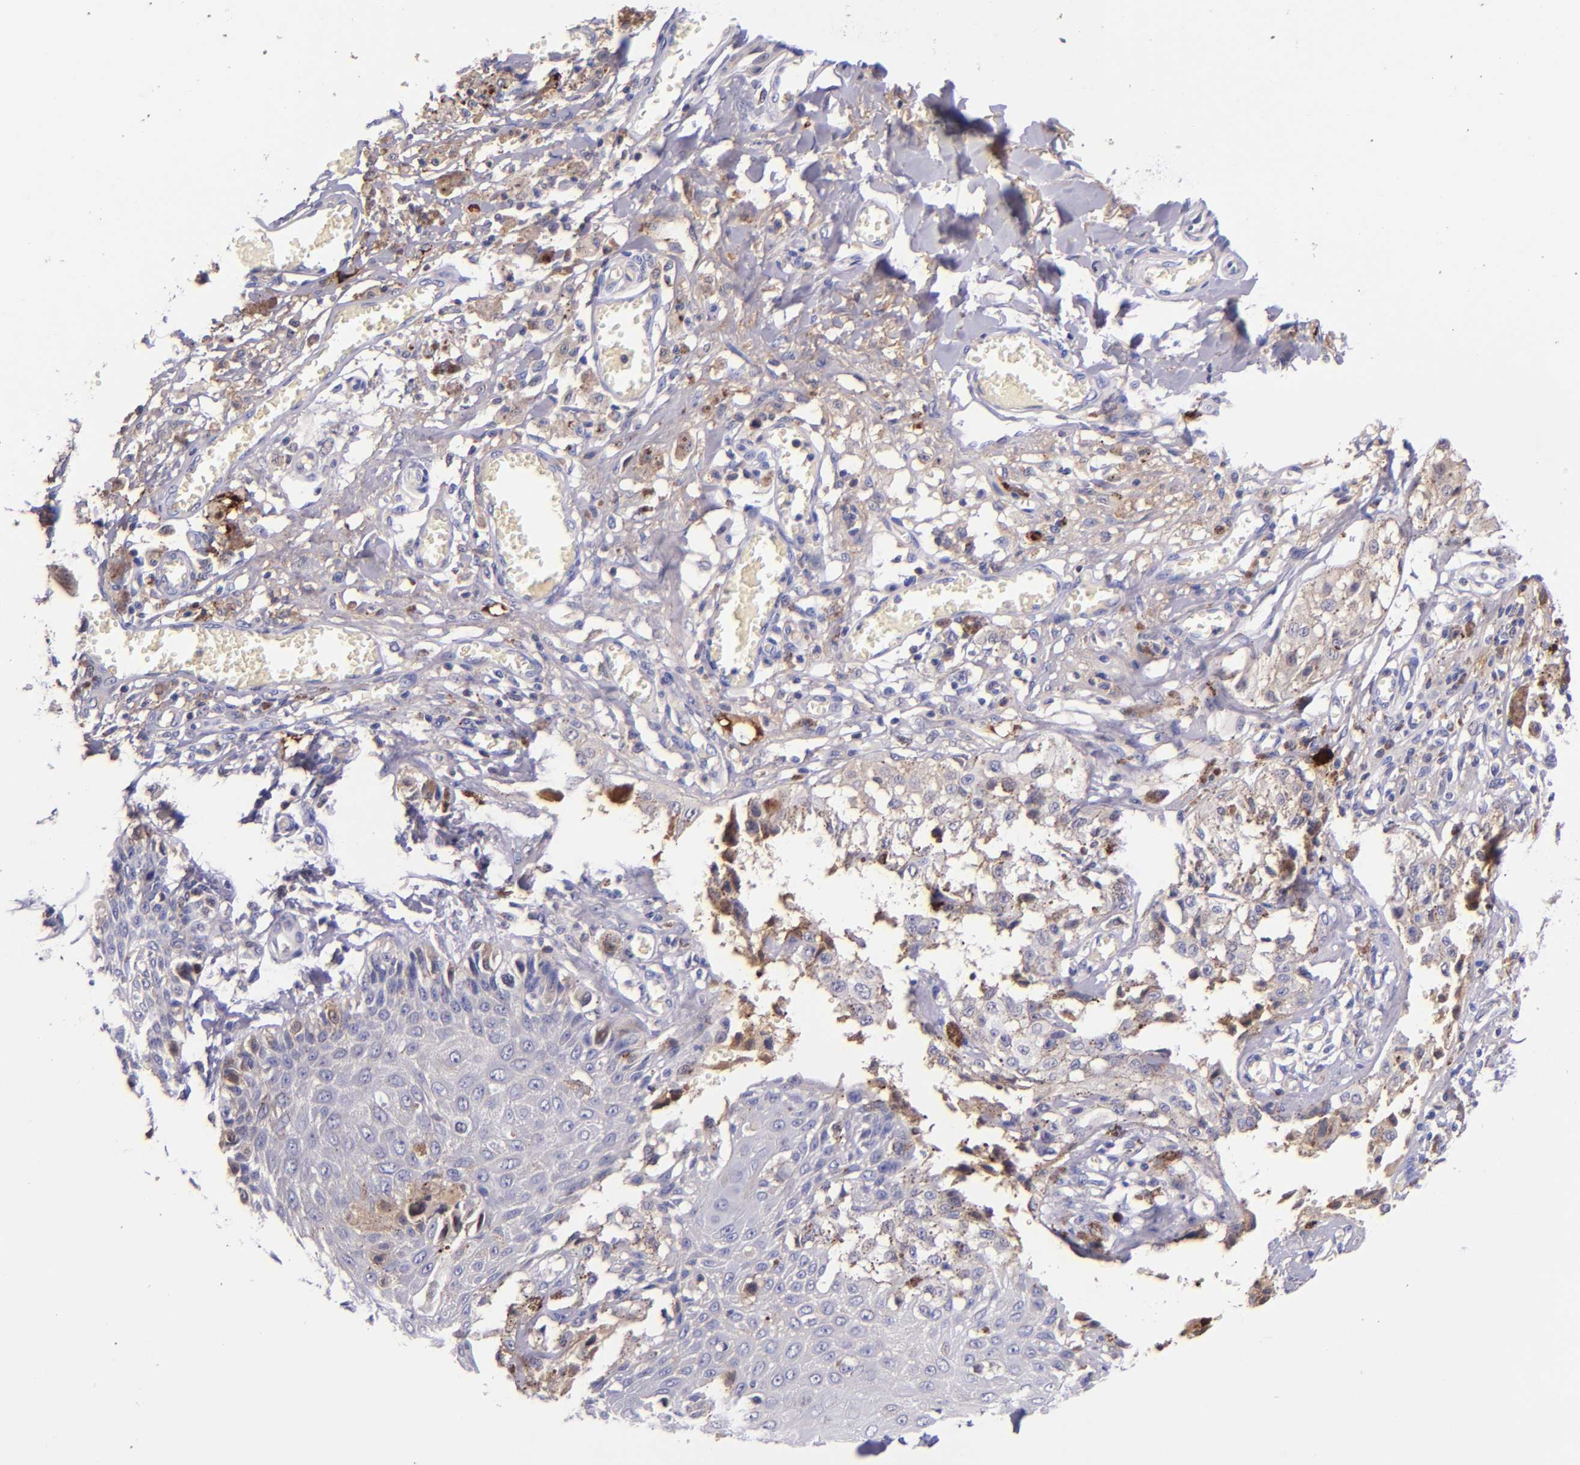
{"staining": {"intensity": "negative", "quantity": "none", "location": "none"}, "tissue": "melanoma", "cell_type": "Tumor cells", "image_type": "cancer", "snomed": [{"axis": "morphology", "description": "Malignant melanoma, NOS"}, {"axis": "topography", "description": "Skin"}], "caption": "High magnification brightfield microscopy of melanoma stained with DAB (brown) and counterstained with hematoxylin (blue): tumor cells show no significant positivity.", "gene": "KNG1", "patient": {"sex": "female", "age": 82}}